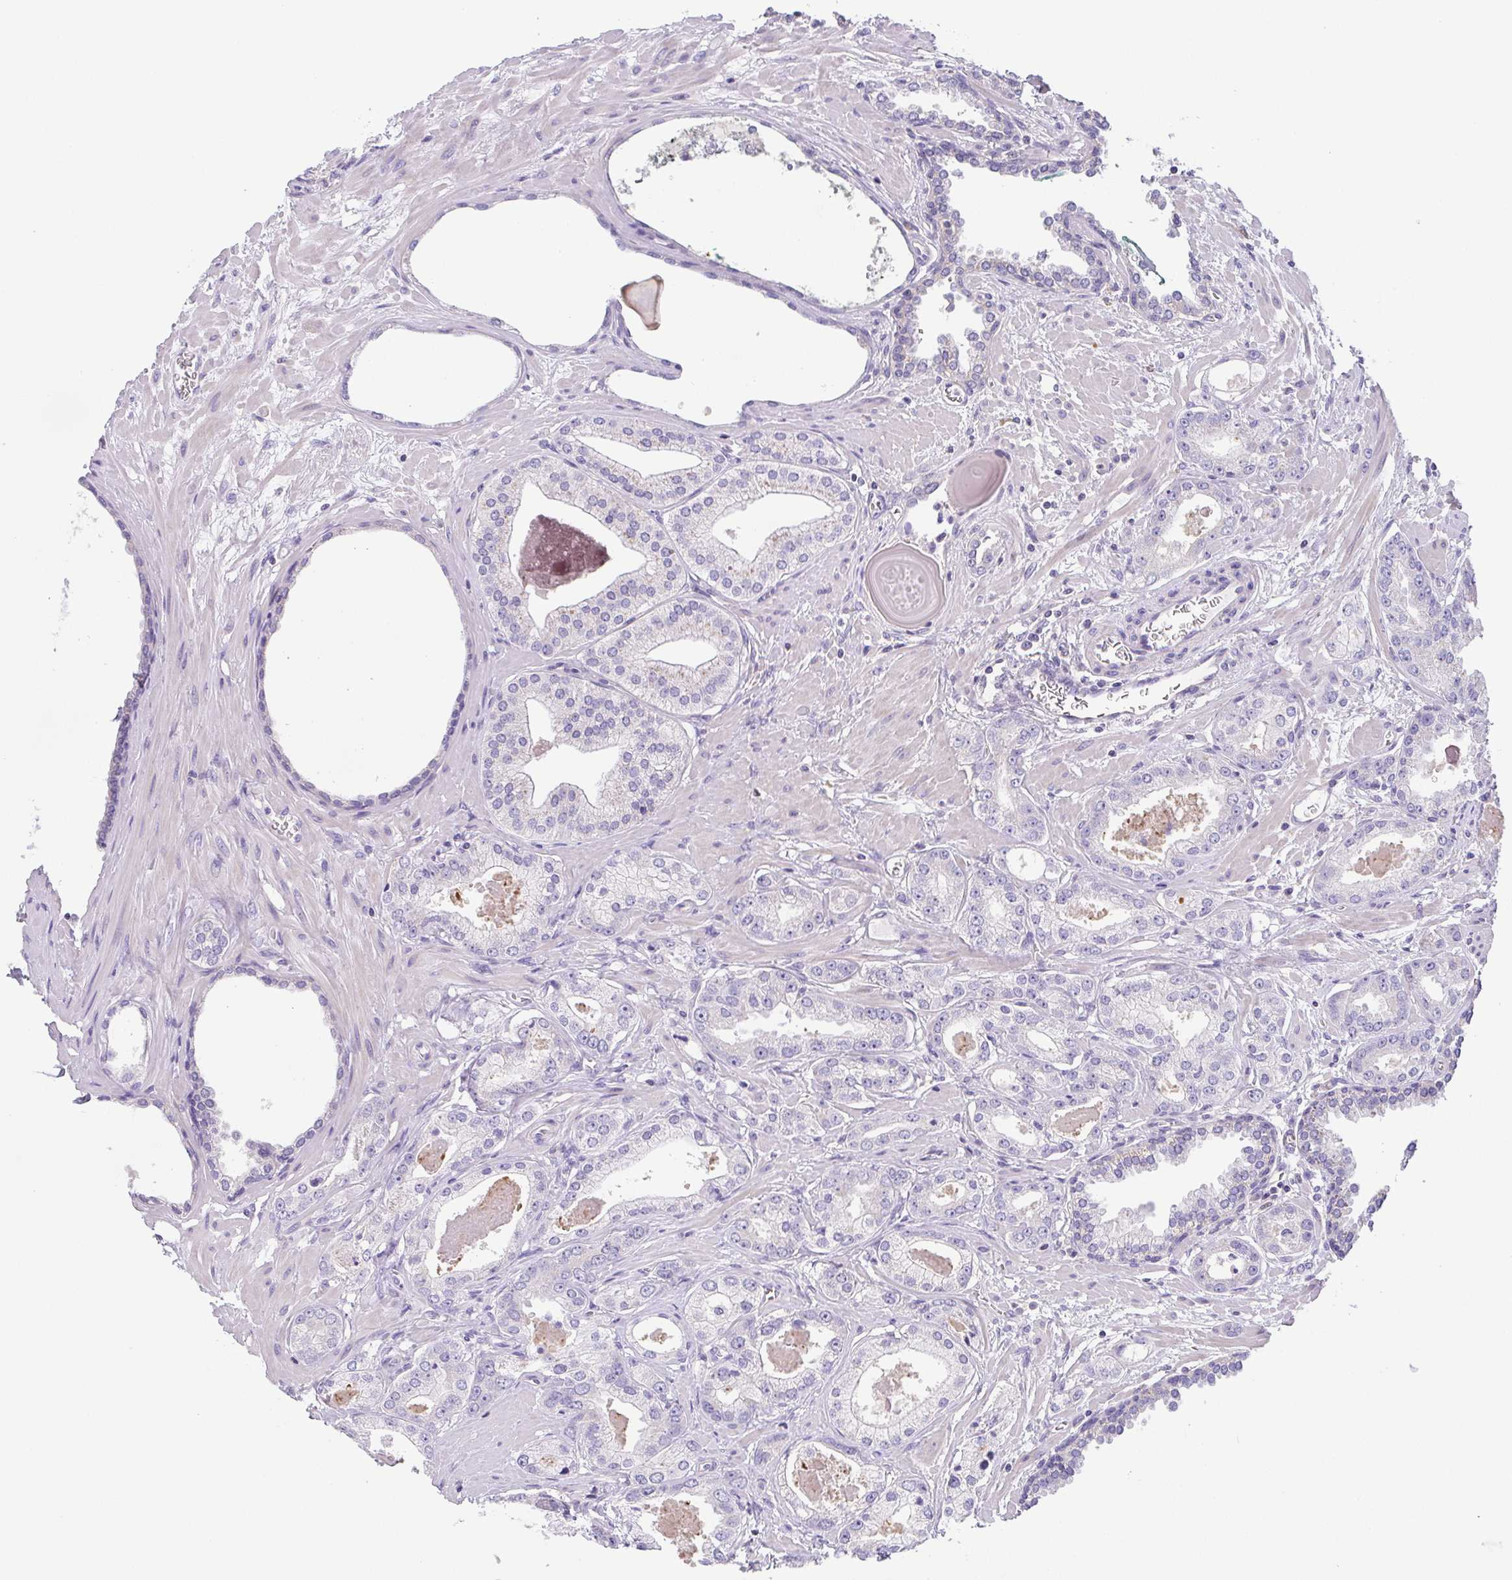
{"staining": {"intensity": "negative", "quantity": "none", "location": "none"}, "tissue": "prostate cancer", "cell_type": "Tumor cells", "image_type": "cancer", "snomed": [{"axis": "morphology", "description": "Adenocarcinoma, Low grade"}, {"axis": "topography", "description": "Prostate"}], "caption": "DAB (3,3'-diaminobenzidine) immunohistochemical staining of human prostate low-grade adenocarcinoma shows no significant positivity in tumor cells. The staining is performed using DAB brown chromogen with nuclei counter-stained in using hematoxylin.", "gene": "PKDREJ", "patient": {"sex": "male", "age": 64}}